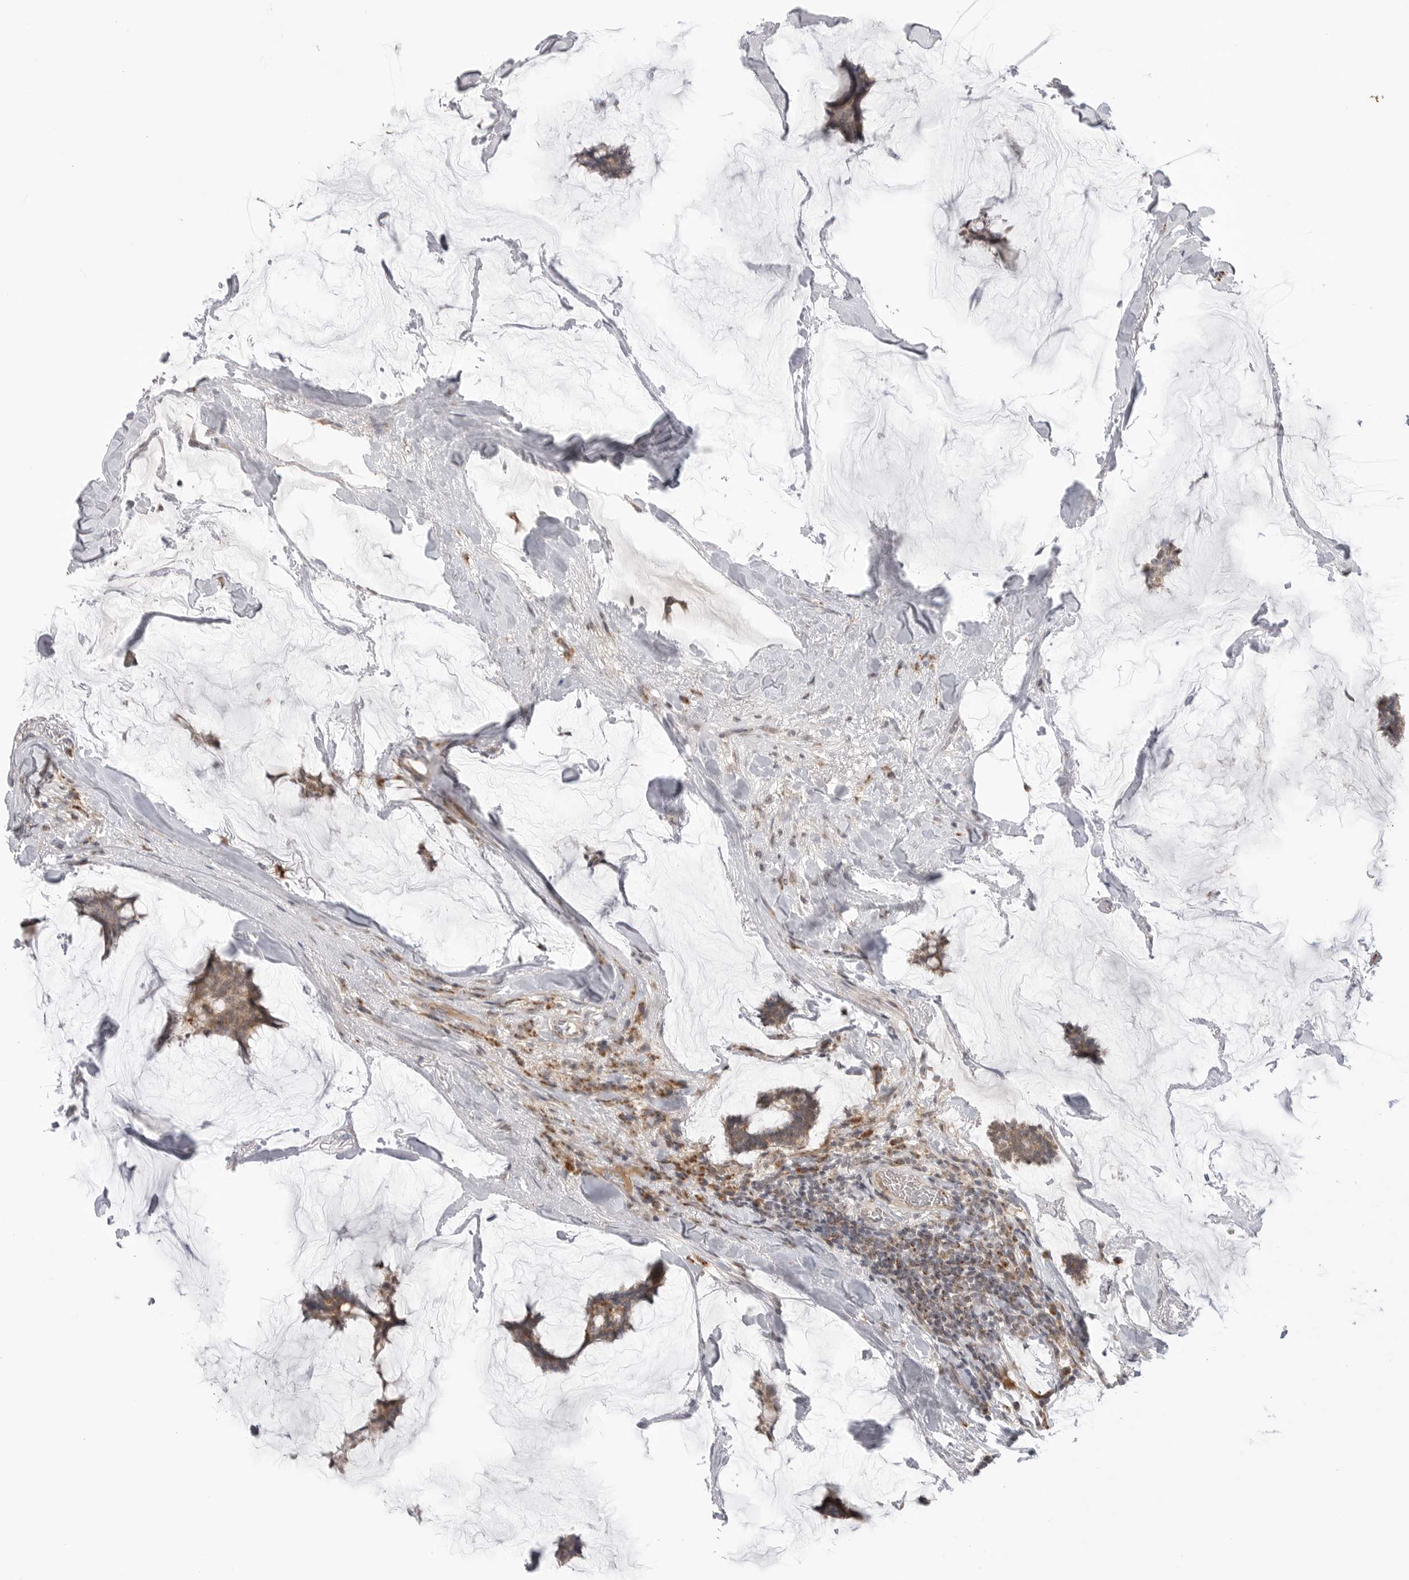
{"staining": {"intensity": "weak", "quantity": ">75%", "location": "cytoplasmic/membranous"}, "tissue": "breast cancer", "cell_type": "Tumor cells", "image_type": "cancer", "snomed": [{"axis": "morphology", "description": "Duct carcinoma"}, {"axis": "topography", "description": "Breast"}], "caption": "This micrograph reveals immunohistochemistry staining of breast cancer, with low weak cytoplasmic/membranous expression in approximately >75% of tumor cells.", "gene": "KALRN", "patient": {"sex": "female", "age": 93}}